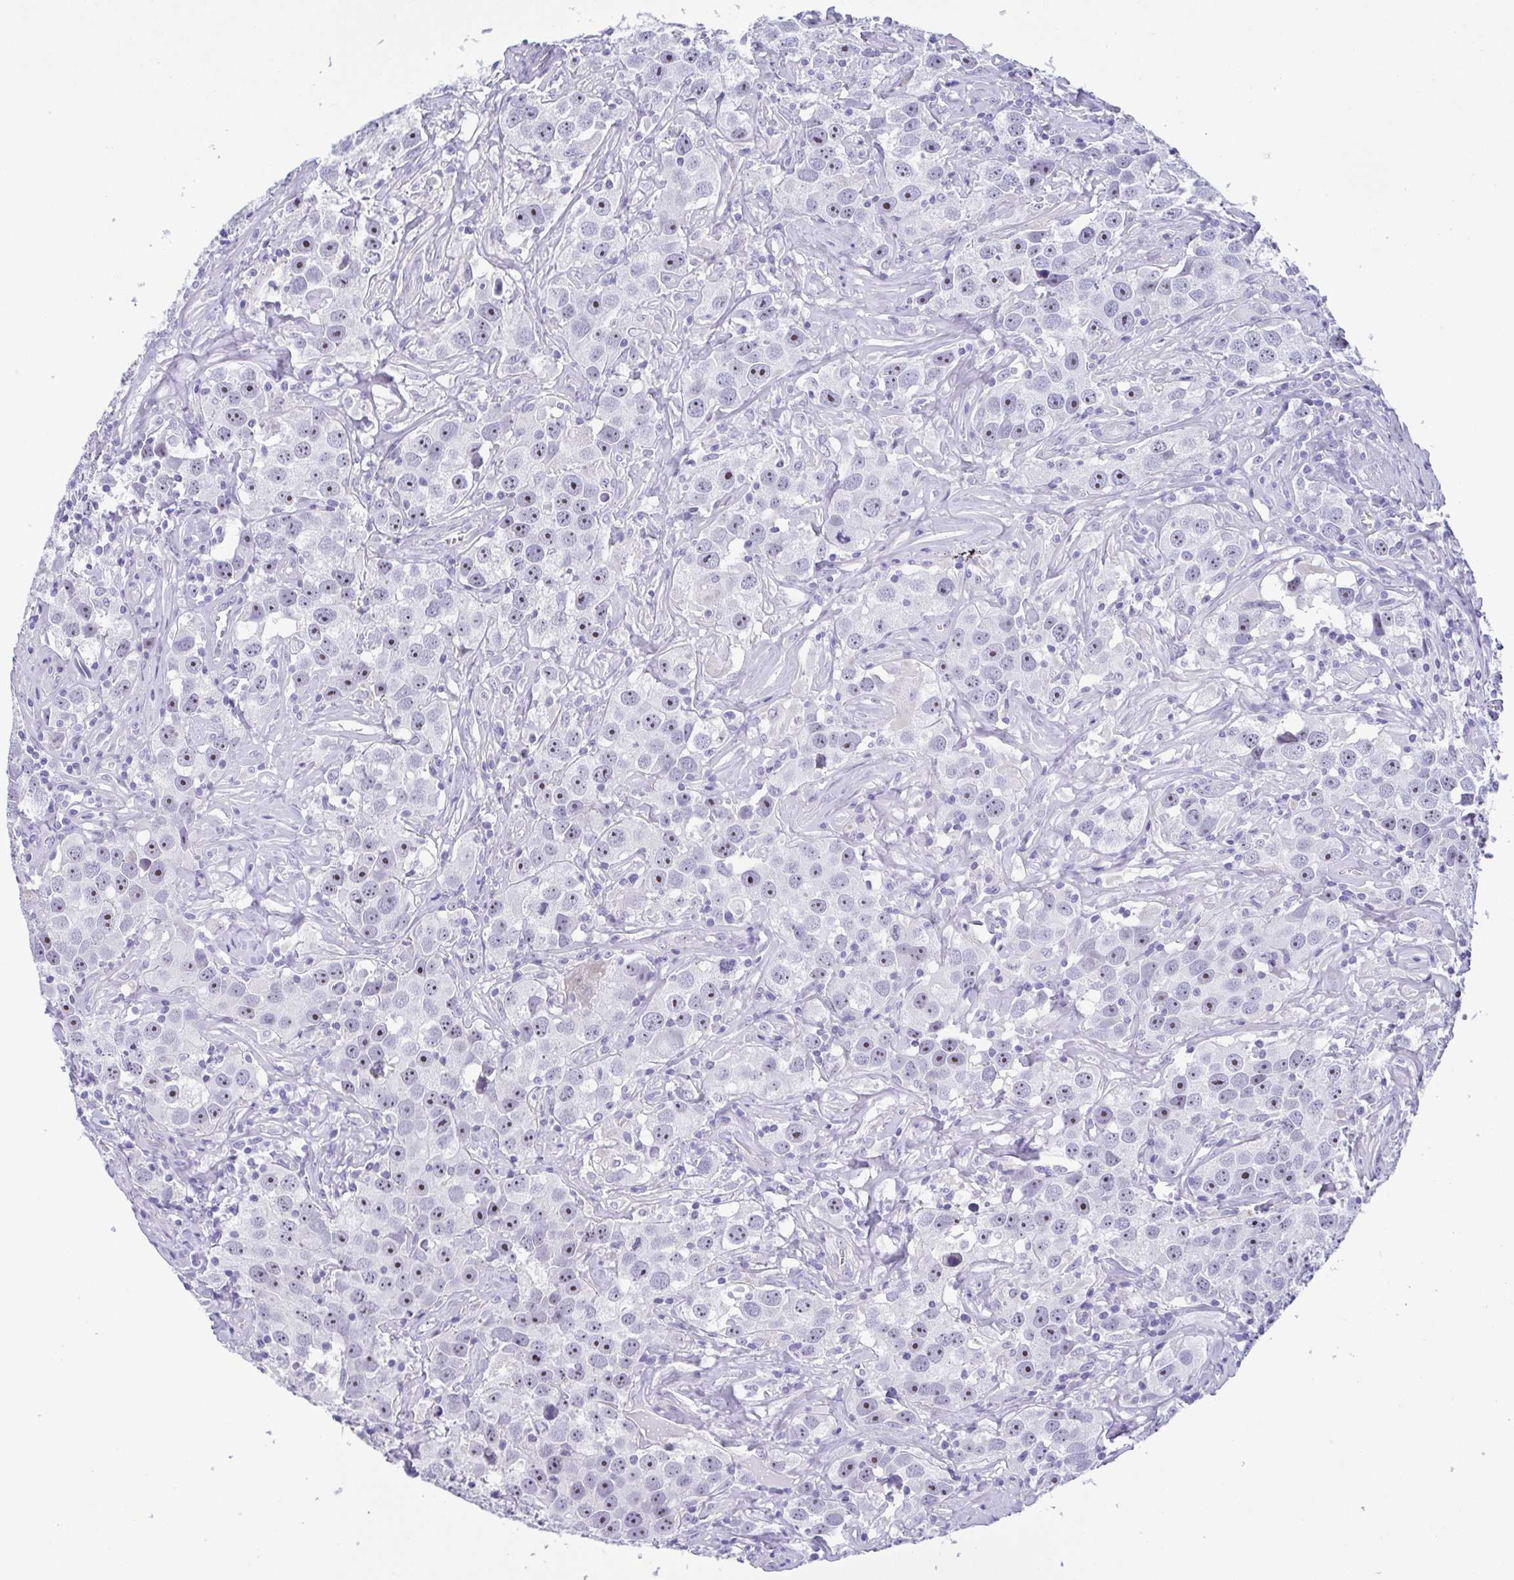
{"staining": {"intensity": "moderate", "quantity": "25%-75%", "location": "nuclear"}, "tissue": "testis cancer", "cell_type": "Tumor cells", "image_type": "cancer", "snomed": [{"axis": "morphology", "description": "Seminoma, NOS"}, {"axis": "topography", "description": "Testis"}], "caption": "Immunohistochemistry (IHC) photomicrograph of human seminoma (testis) stained for a protein (brown), which reveals medium levels of moderate nuclear expression in about 25%-75% of tumor cells.", "gene": "MYL7", "patient": {"sex": "male", "age": 49}}